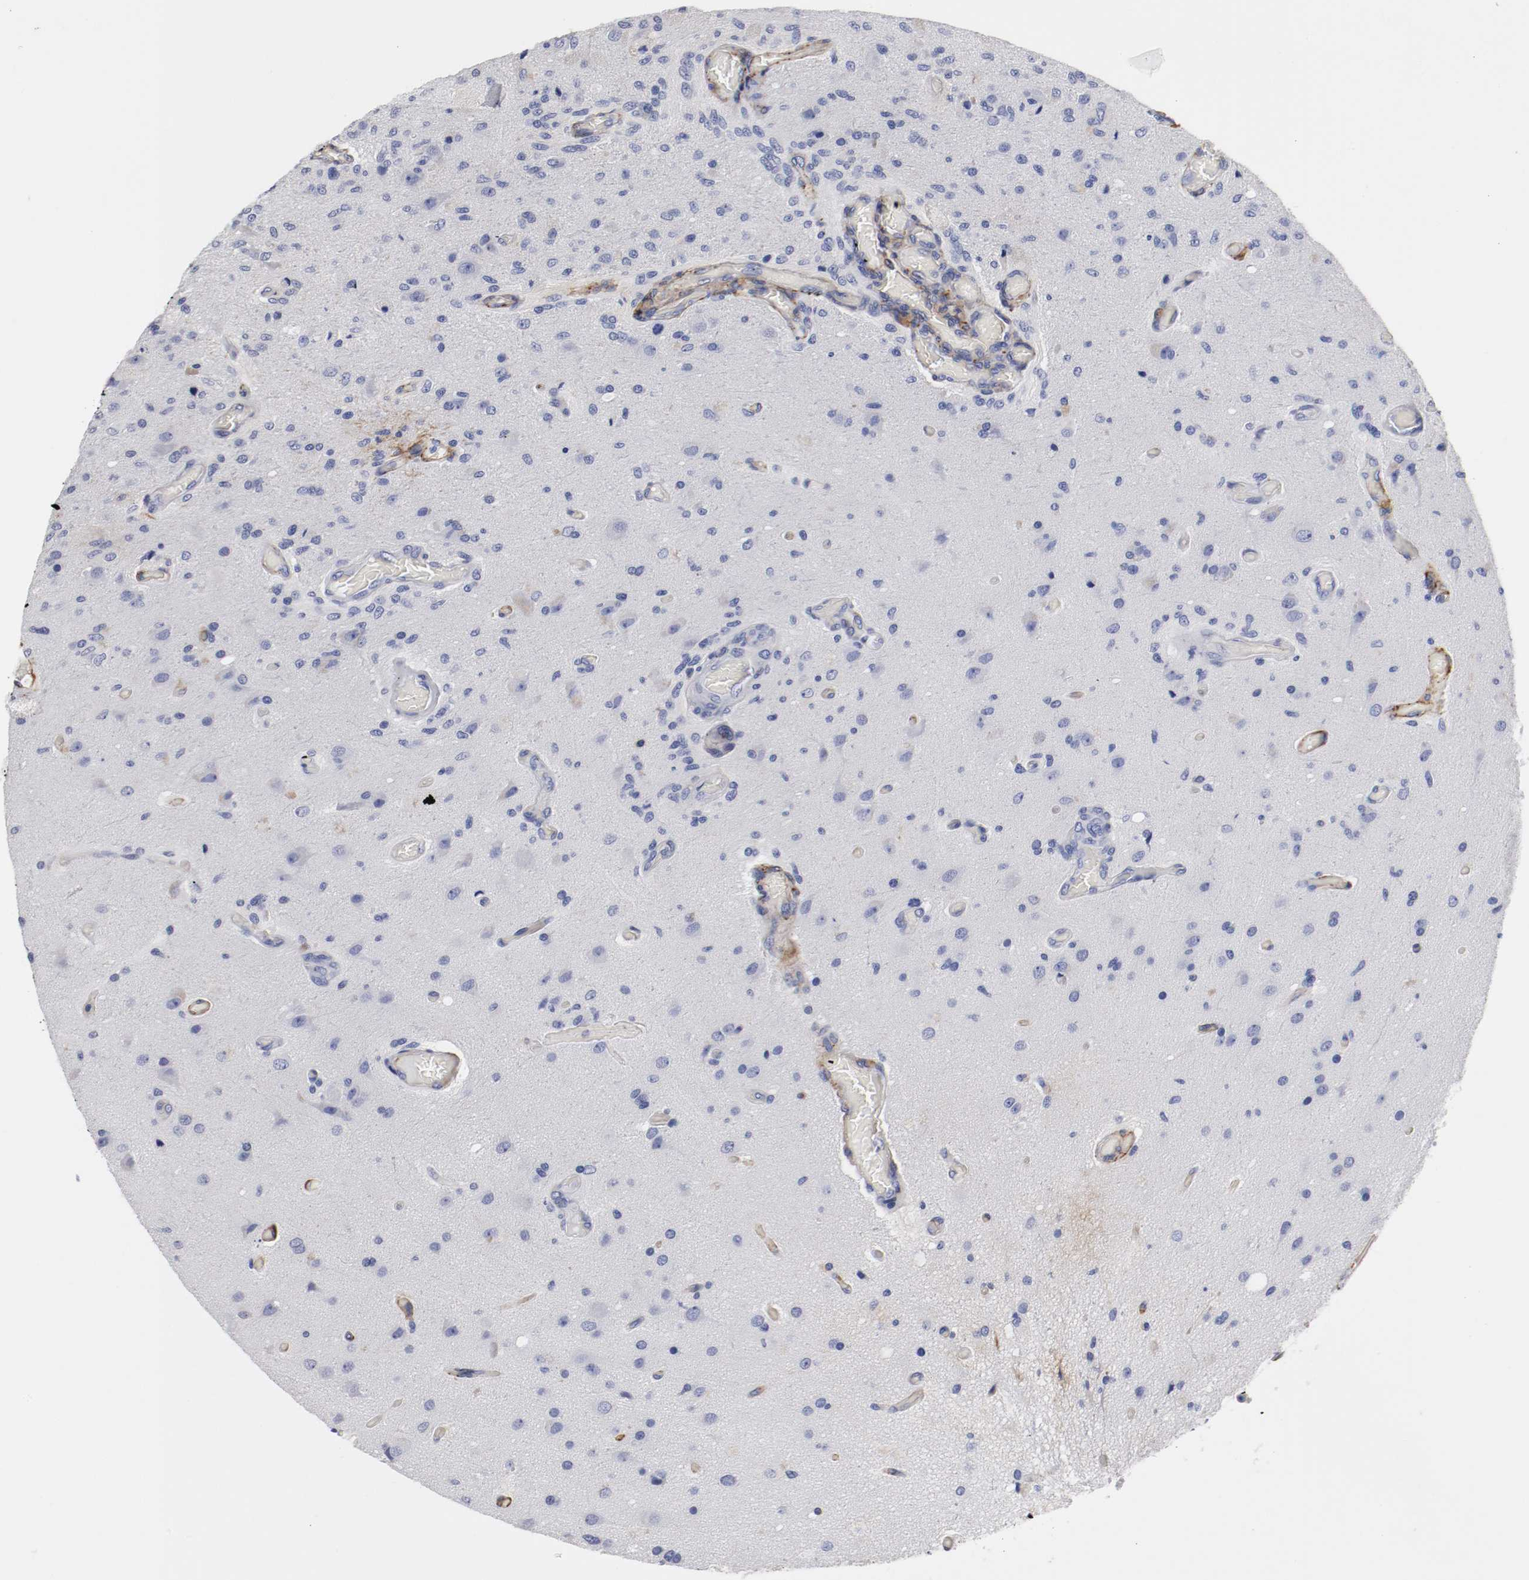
{"staining": {"intensity": "weak", "quantity": "<25%", "location": "cytoplasmic/membranous"}, "tissue": "glioma", "cell_type": "Tumor cells", "image_type": "cancer", "snomed": [{"axis": "morphology", "description": "Normal tissue, NOS"}, {"axis": "morphology", "description": "Glioma, malignant, High grade"}, {"axis": "topography", "description": "Cerebral cortex"}], "caption": "The histopathology image displays no significant expression in tumor cells of high-grade glioma (malignant).", "gene": "IFITM1", "patient": {"sex": "male", "age": 77}}